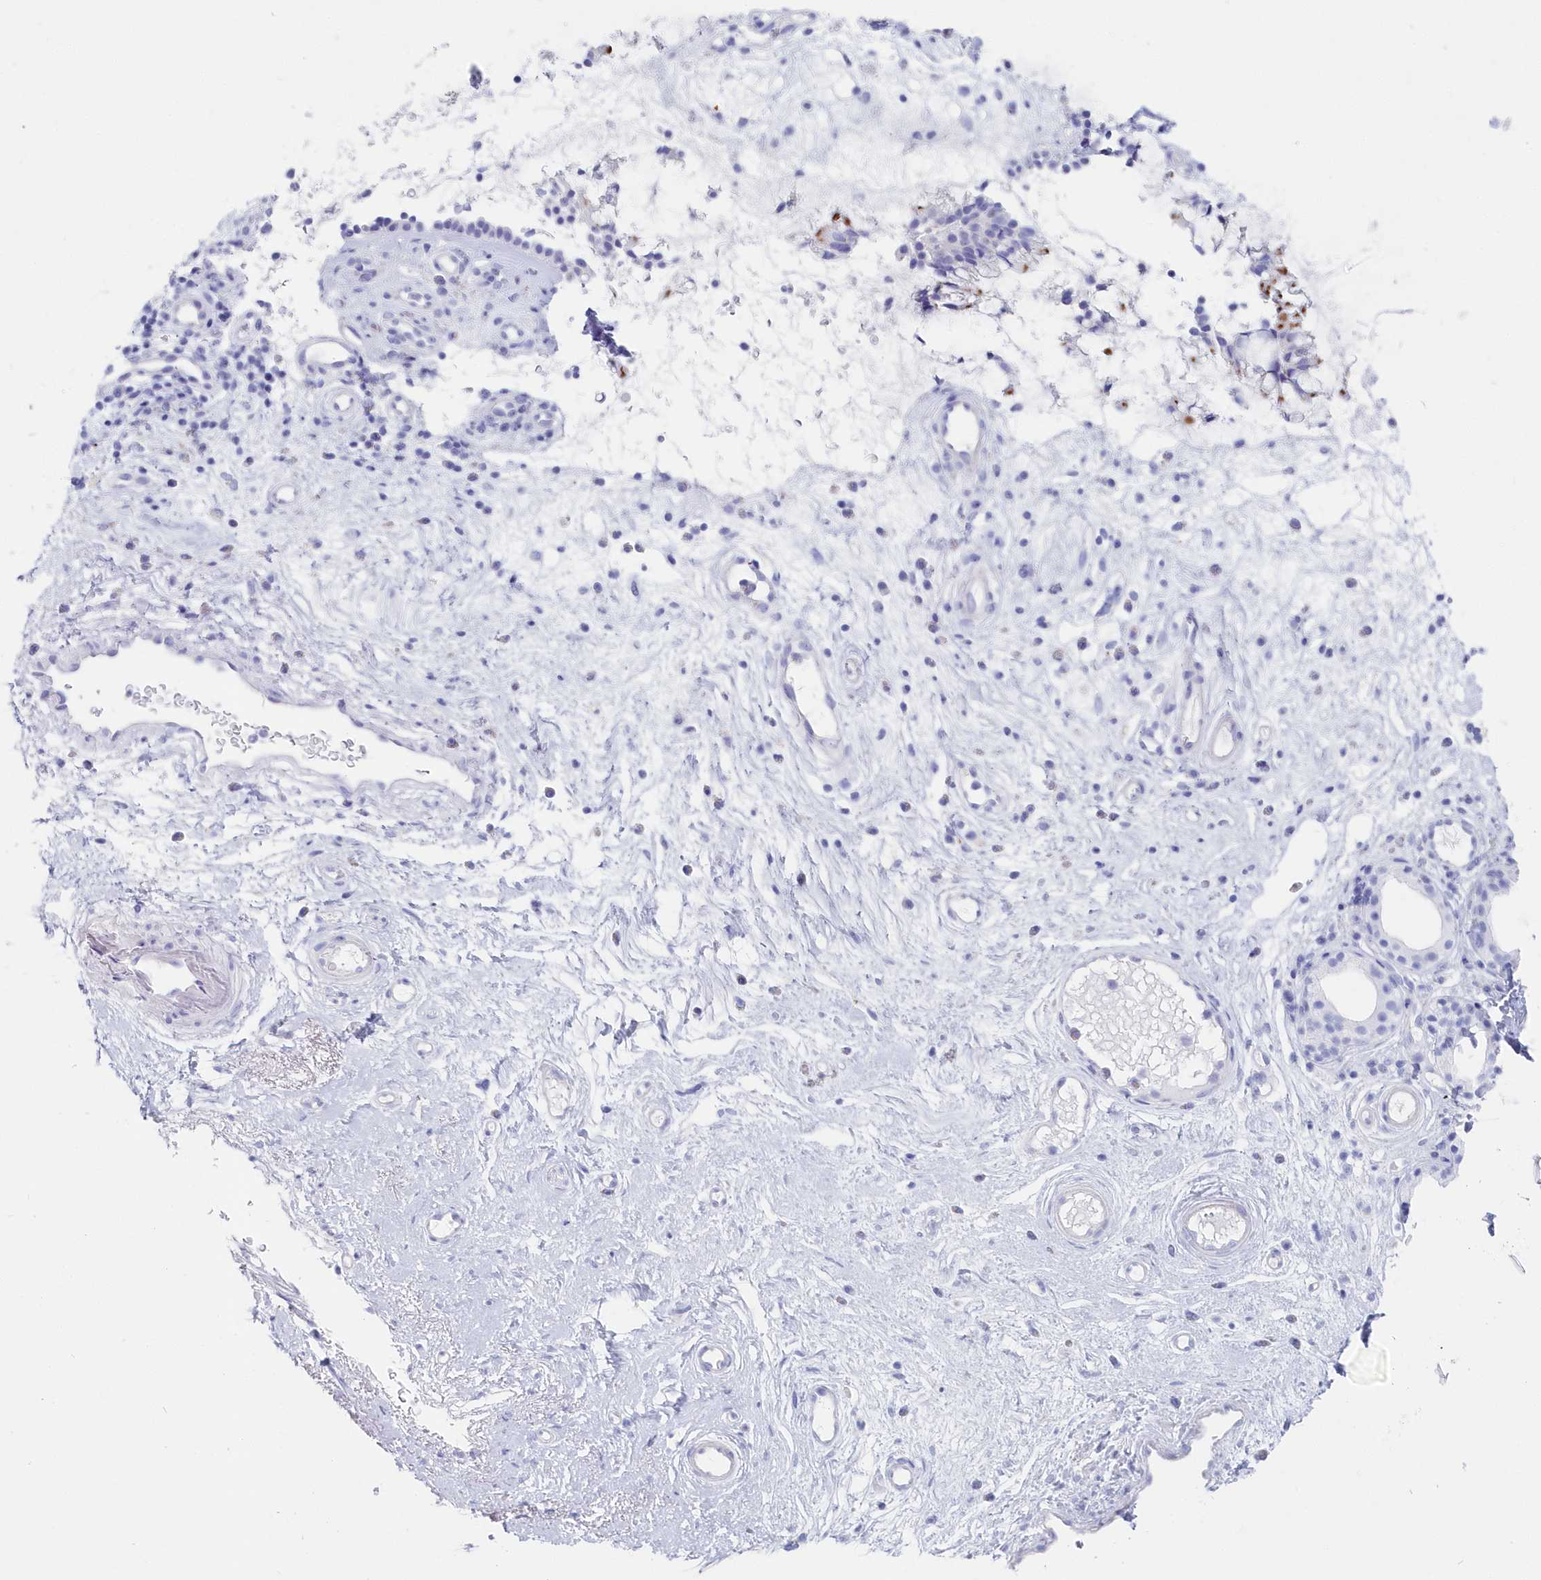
{"staining": {"intensity": "strong", "quantity": "<25%", "location": "cytoplasmic/membranous"}, "tissue": "nasopharynx", "cell_type": "Respiratory epithelial cells", "image_type": "normal", "snomed": [{"axis": "morphology", "description": "Normal tissue, NOS"}, {"axis": "morphology", "description": "Inflammation, NOS"}, {"axis": "morphology", "description": "Malignant melanoma, Metastatic site"}, {"axis": "topography", "description": "Nasopharynx"}], "caption": "An image showing strong cytoplasmic/membranous staining in approximately <25% of respiratory epithelial cells in unremarkable nasopharynx, as visualized by brown immunohistochemical staining.", "gene": "CSNK1G2", "patient": {"sex": "male", "age": 70}}